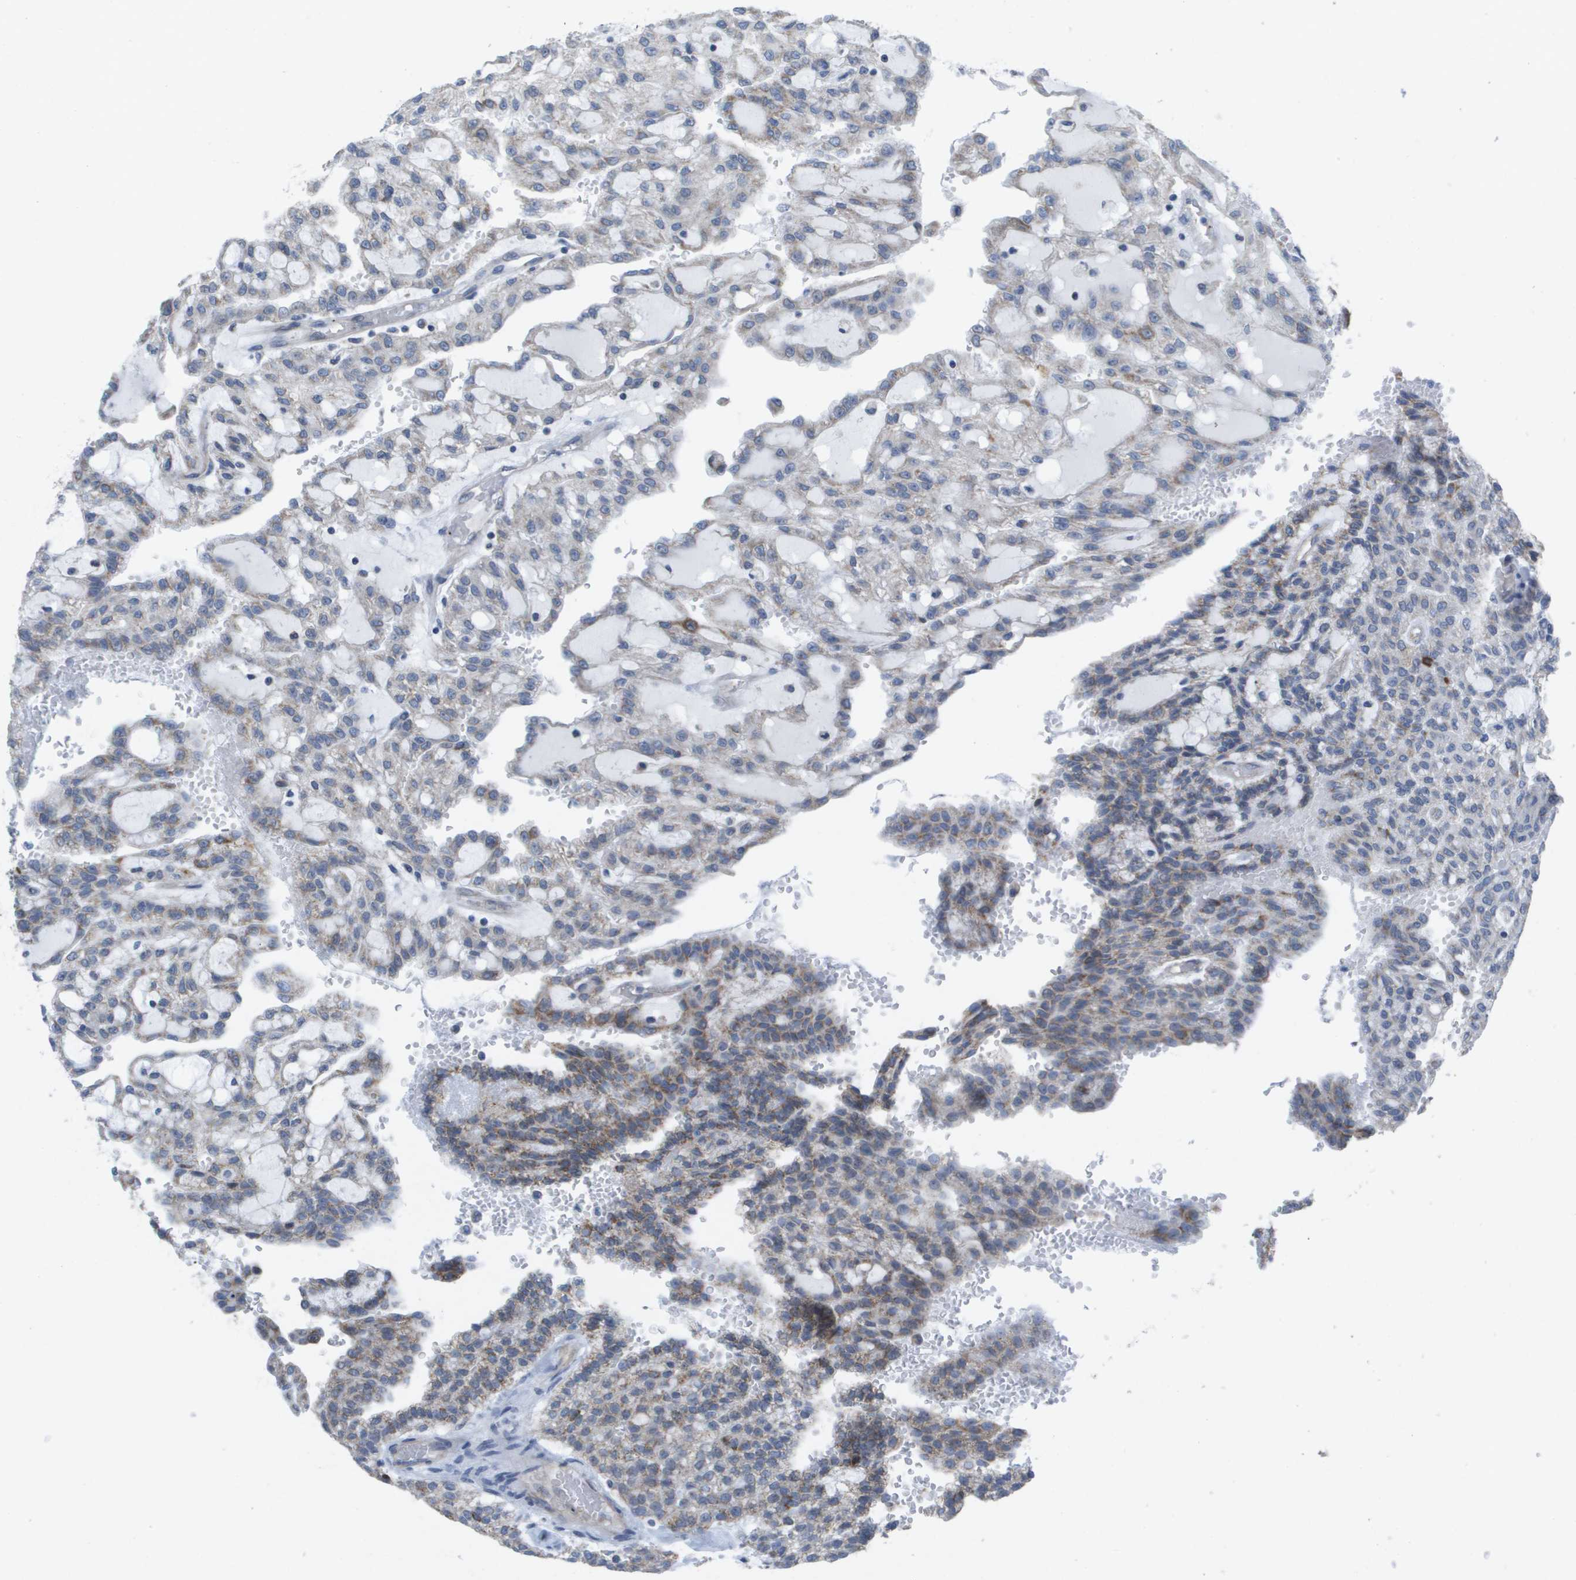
{"staining": {"intensity": "moderate", "quantity": "25%-75%", "location": "cytoplasmic/membranous"}, "tissue": "renal cancer", "cell_type": "Tumor cells", "image_type": "cancer", "snomed": [{"axis": "morphology", "description": "Adenocarcinoma, NOS"}, {"axis": "topography", "description": "Kidney"}], "caption": "A medium amount of moderate cytoplasmic/membranous staining is identified in about 25%-75% of tumor cells in renal cancer (adenocarcinoma) tissue.", "gene": "TMEM223", "patient": {"sex": "male", "age": 63}}